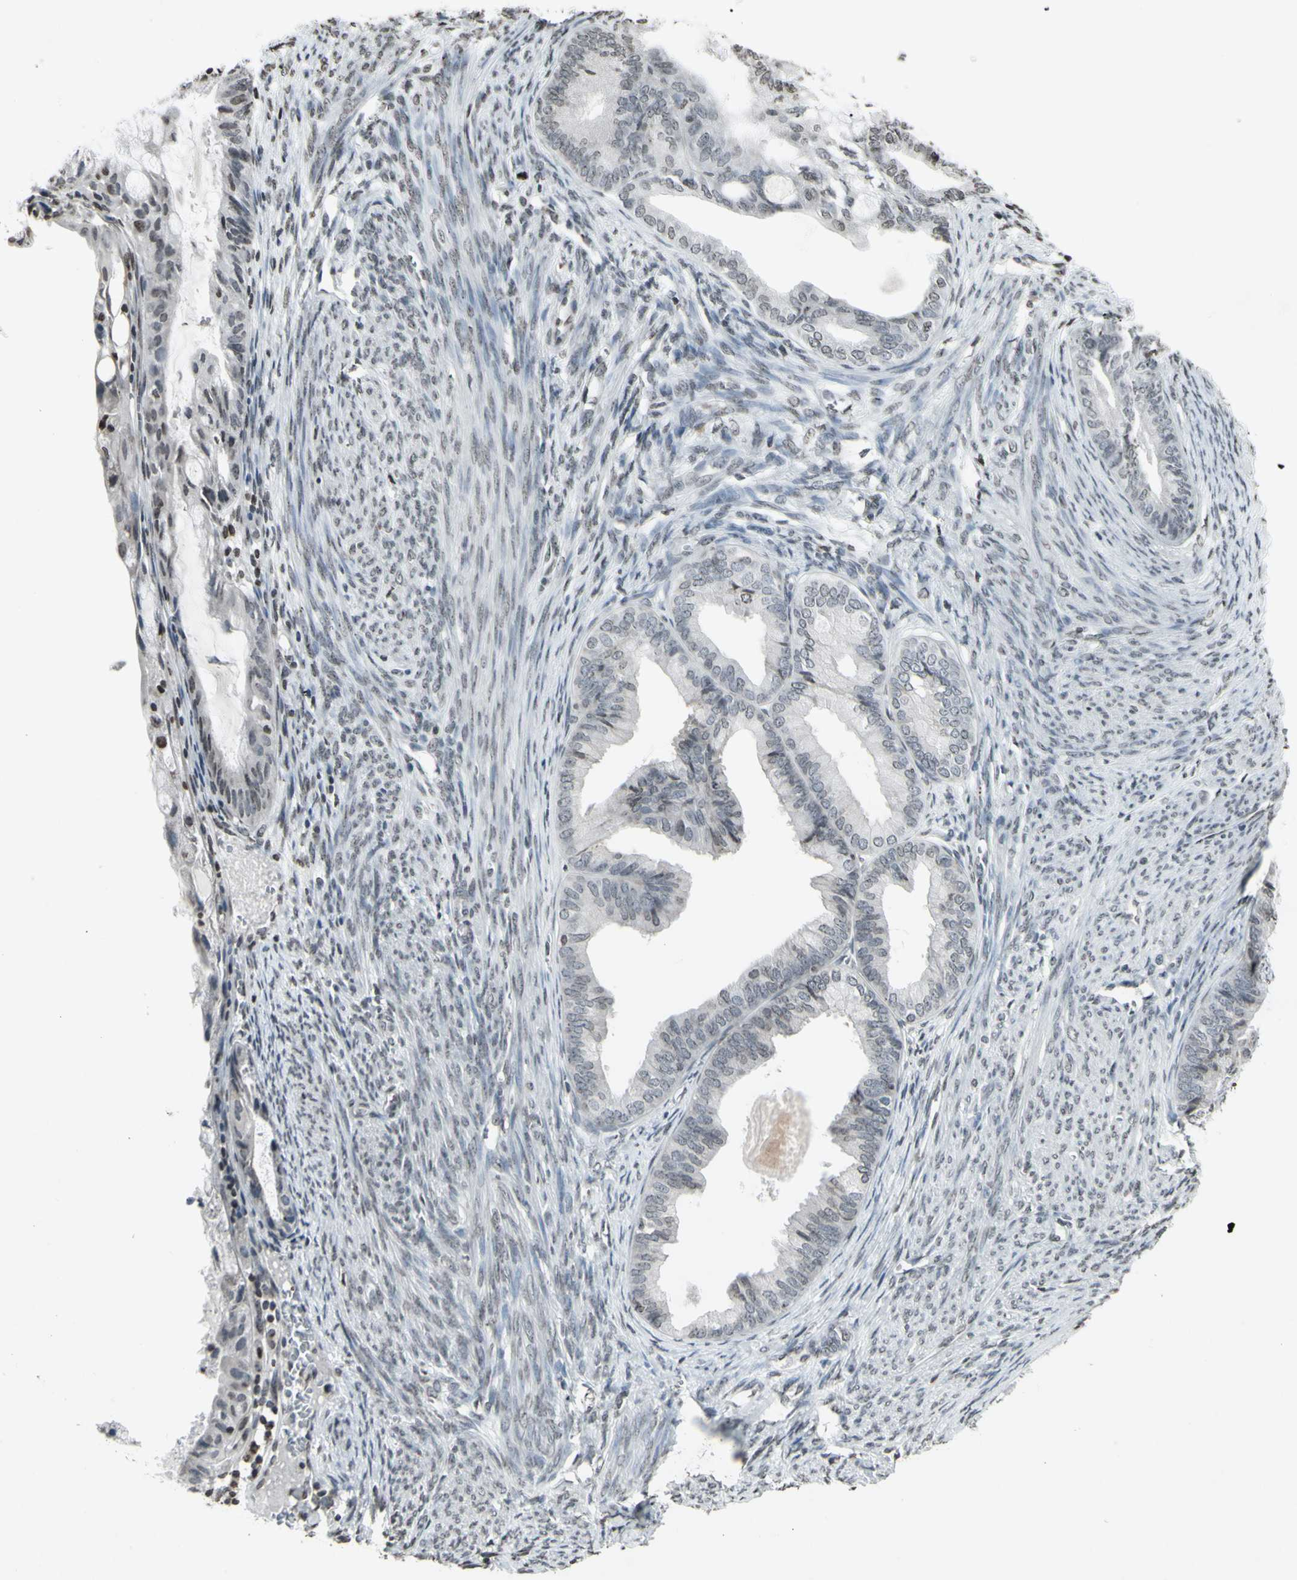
{"staining": {"intensity": "negative", "quantity": "none", "location": "none"}, "tissue": "endometrial cancer", "cell_type": "Tumor cells", "image_type": "cancer", "snomed": [{"axis": "morphology", "description": "Adenocarcinoma, NOS"}, {"axis": "topography", "description": "Endometrium"}], "caption": "Protein analysis of adenocarcinoma (endometrial) demonstrates no significant expression in tumor cells. Brightfield microscopy of immunohistochemistry (IHC) stained with DAB (brown) and hematoxylin (blue), captured at high magnification.", "gene": "CD79B", "patient": {"sex": "female", "age": 86}}